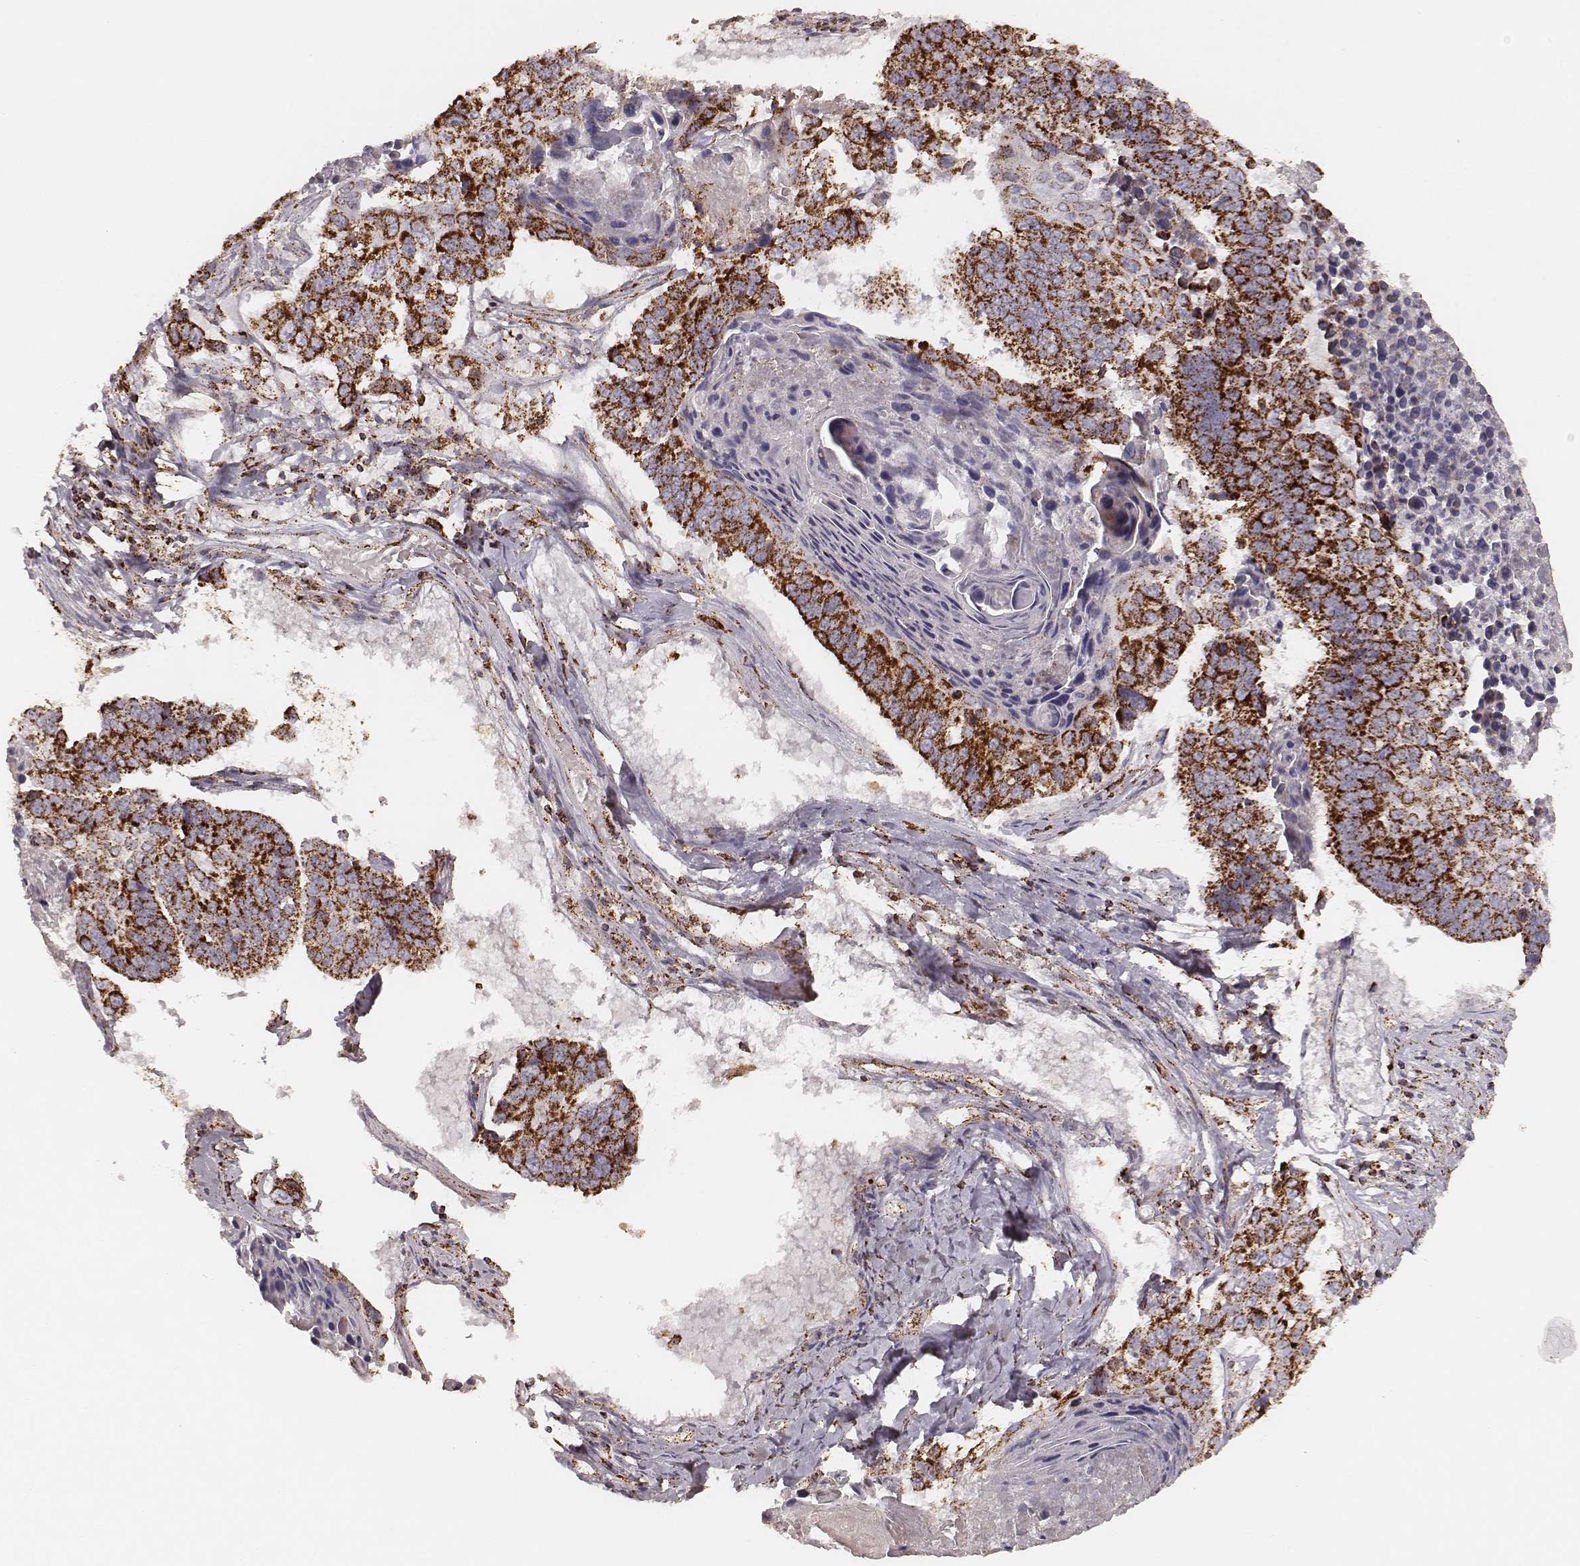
{"staining": {"intensity": "strong", "quantity": ">75%", "location": "cytoplasmic/membranous"}, "tissue": "lung cancer", "cell_type": "Tumor cells", "image_type": "cancer", "snomed": [{"axis": "morphology", "description": "Squamous cell carcinoma, NOS"}, {"axis": "topography", "description": "Lung"}], "caption": "Lung cancer (squamous cell carcinoma) tissue displays strong cytoplasmic/membranous staining in approximately >75% of tumor cells, visualized by immunohistochemistry. The protein of interest is shown in brown color, while the nuclei are stained blue.", "gene": "CS", "patient": {"sex": "male", "age": 73}}